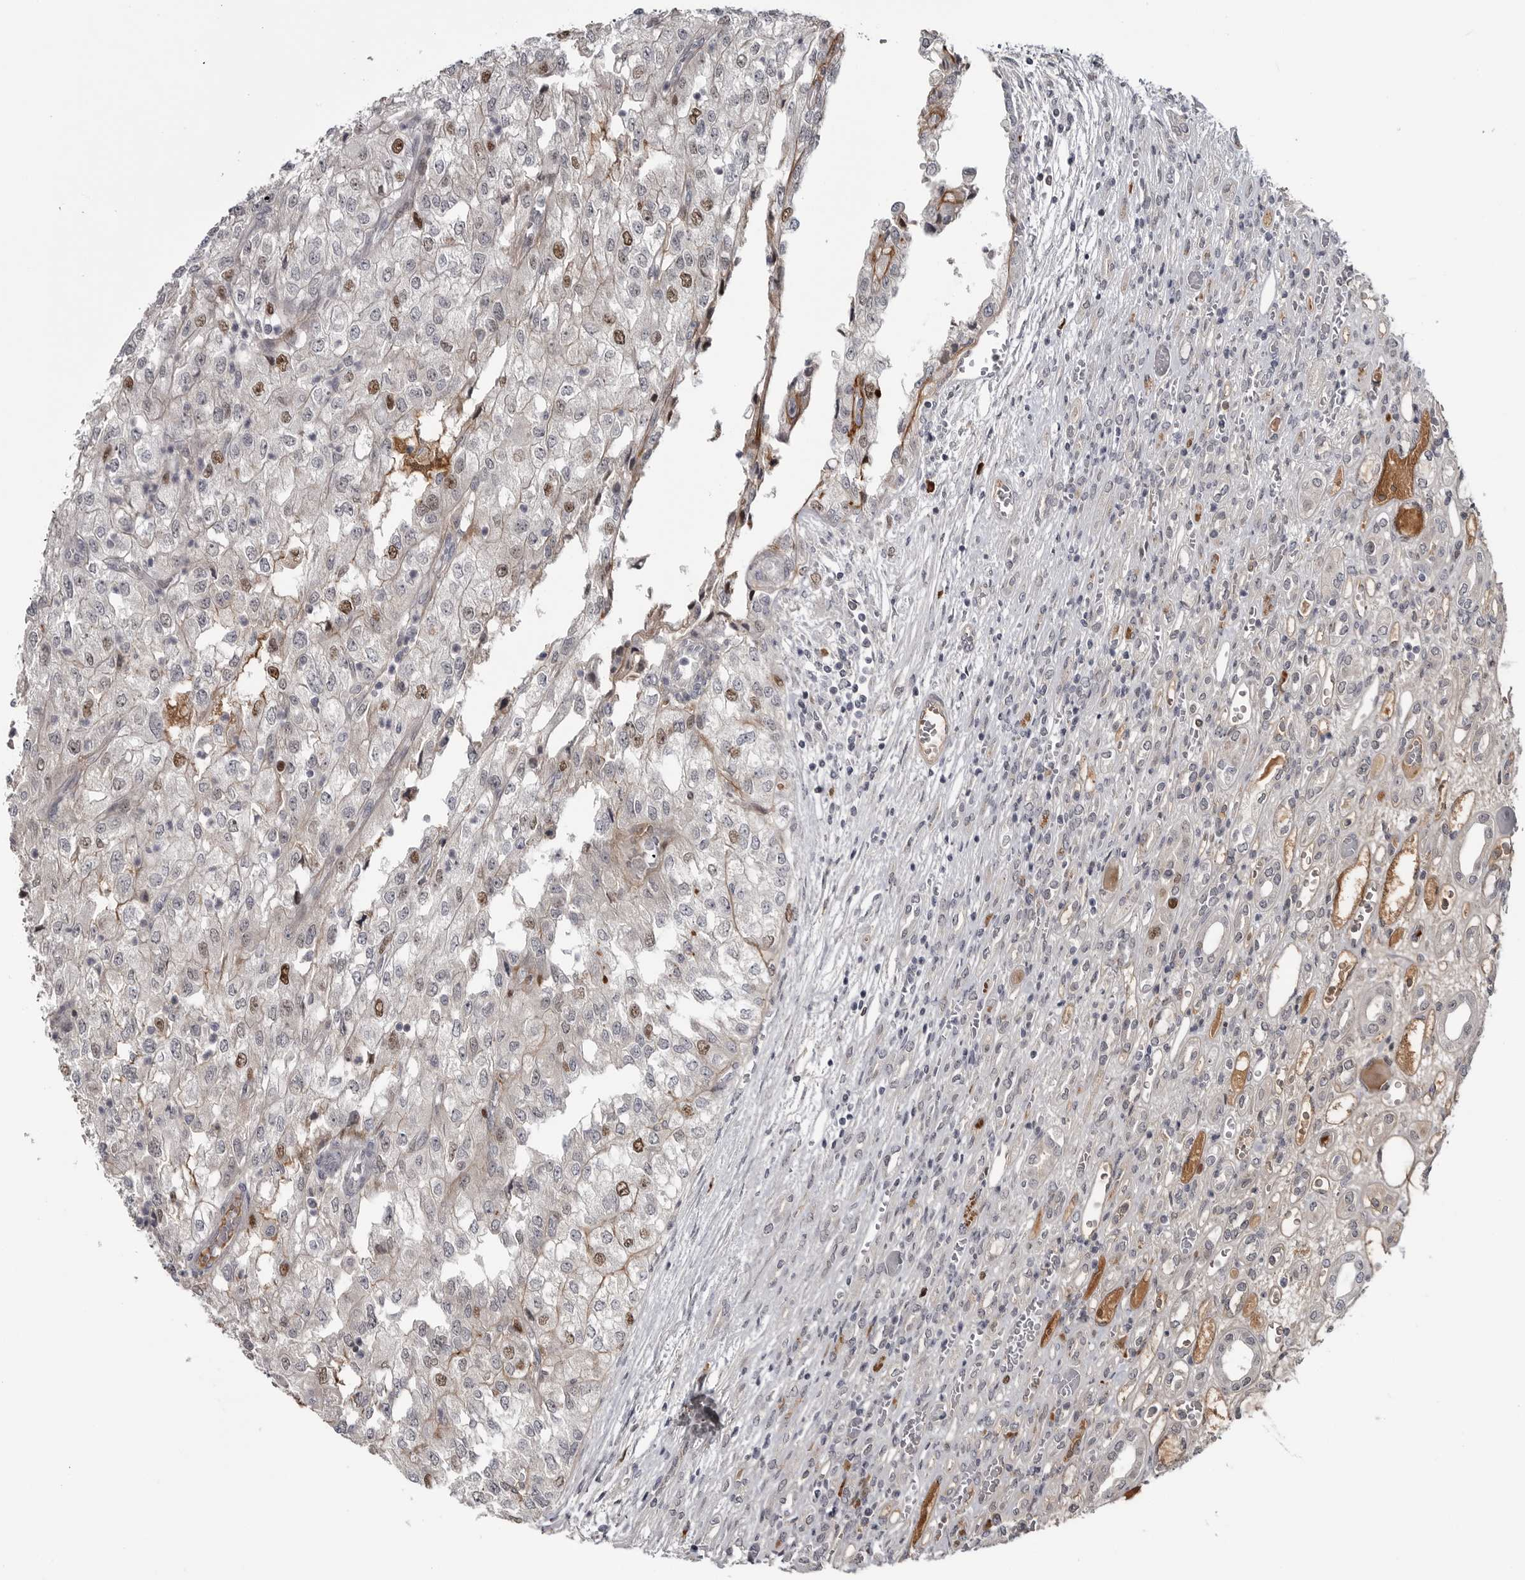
{"staining": {"intensity": "moderate", "quantity": "<25%", "location": "nuclear"}, "tissue": "renal cancer", "cell_type": "Tumor cells", "image_type": "cancer", "snomed": [{"axis": "morphology", "description": "Adenocarcinoma, NOS"}, {"axis": "topography", "description": "Kidney"}], "caption": "IHC histopathology image of neoplastic tissue: renal adenocarcinoma stained using immunohistochemistry (IHC) reveals low levels of moderate protein expression localized specifically in the nuclear of tumor cells, appearing as a nuclear brown color.", "gene": "ZNF277", "patient": {"sex": "female", "age": 54}}